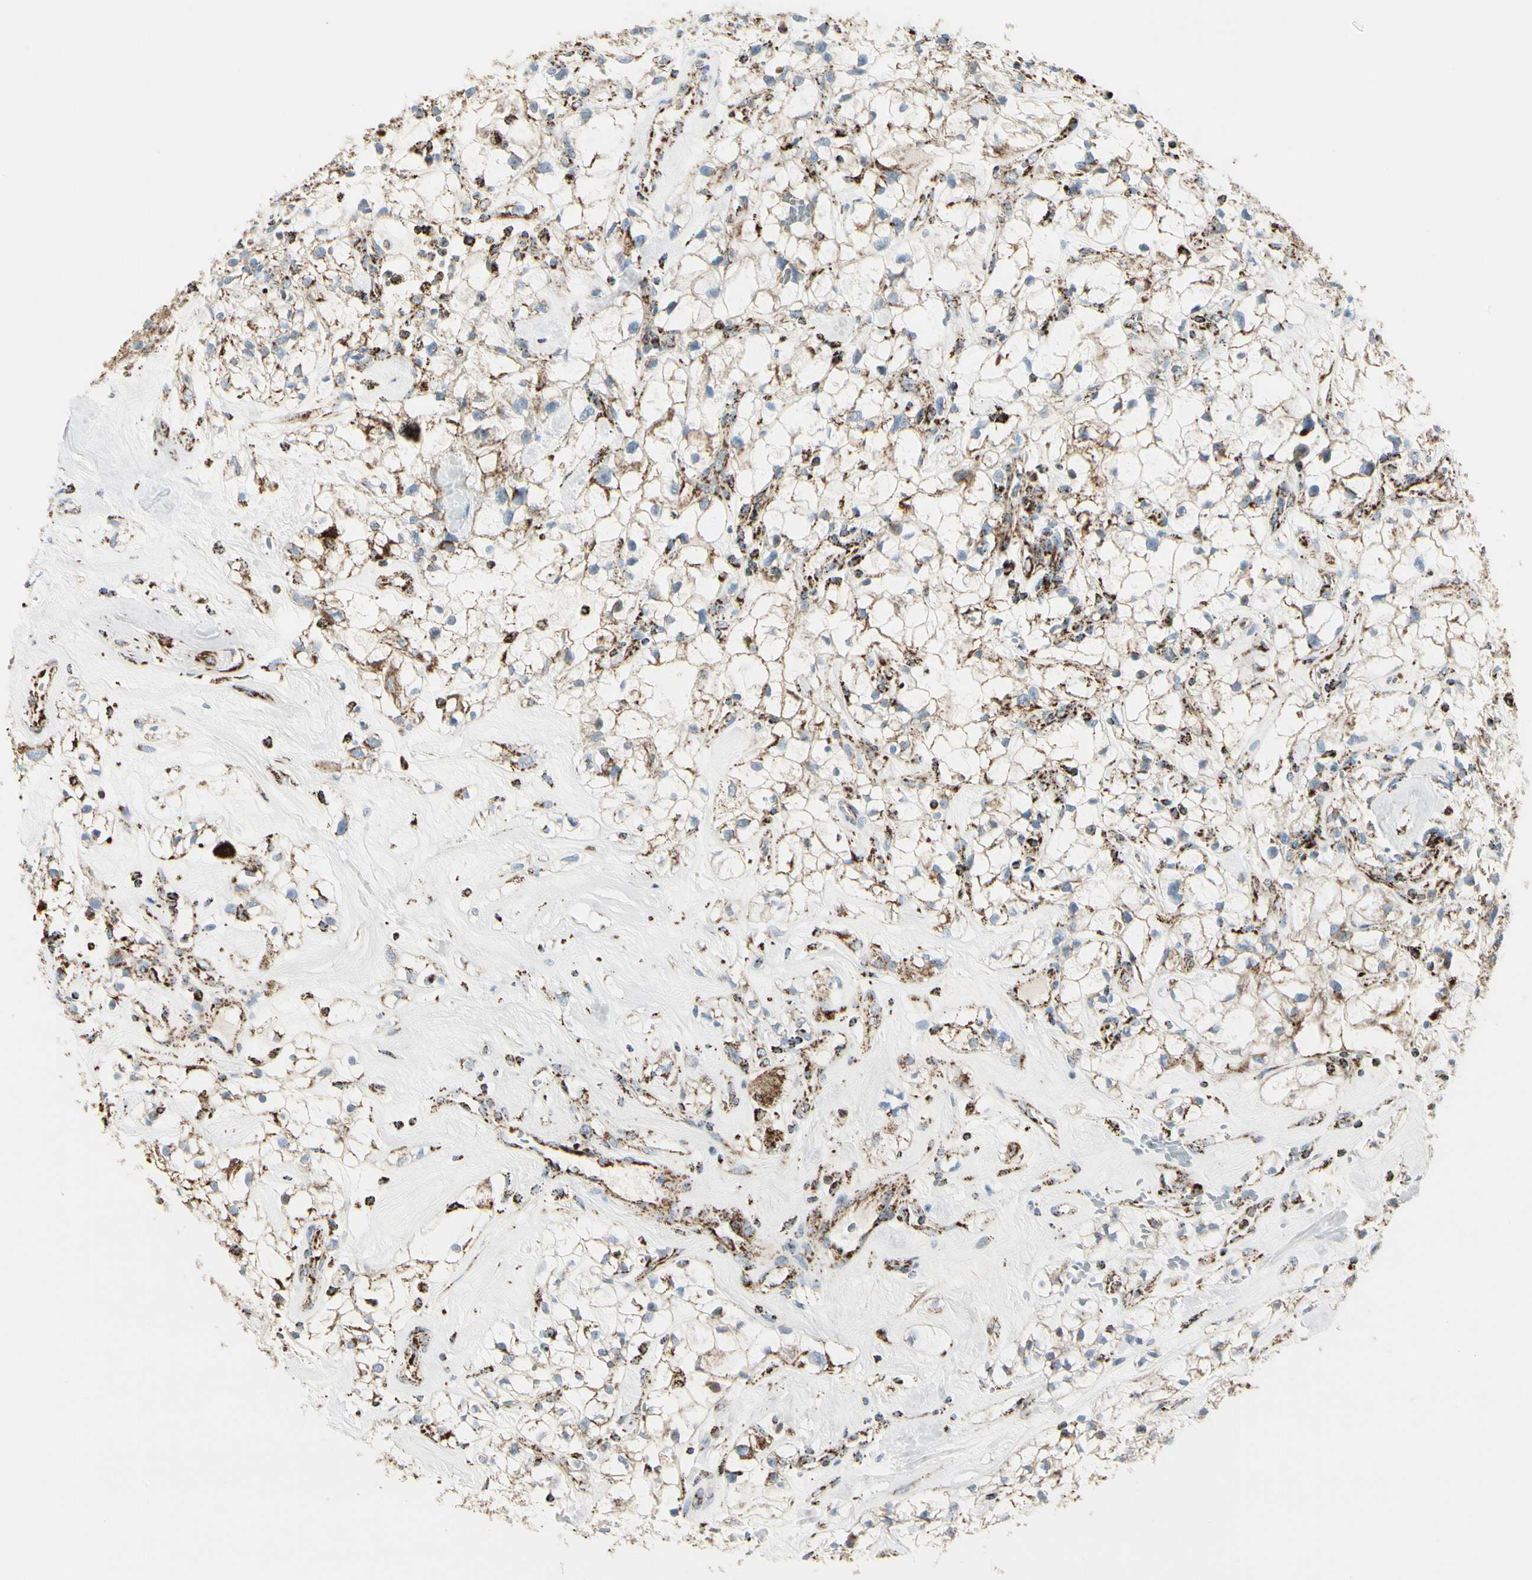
{"staining": {"intensity": "moderate", "quantity": "25%-75%", "location": "cytoplasmic/membranous"}, "tissue": "renal cancer", "cell_type": "Tumor cells", "image_type": "cancer", "snomed": [{"axis": "morphology", "description": "Adenocarcinoma, NOS"}, {"axis": "topography", "description": "Kidney"}], "caption": "Immunohistochemical staining of human renal adenocarcinoma displays medium levels of moderate cytoplasmic/membranous expression in approximately 25%-75% of tumor cells.", "gene": "ME2", "patient": {"sex": "female", "age": 60}}